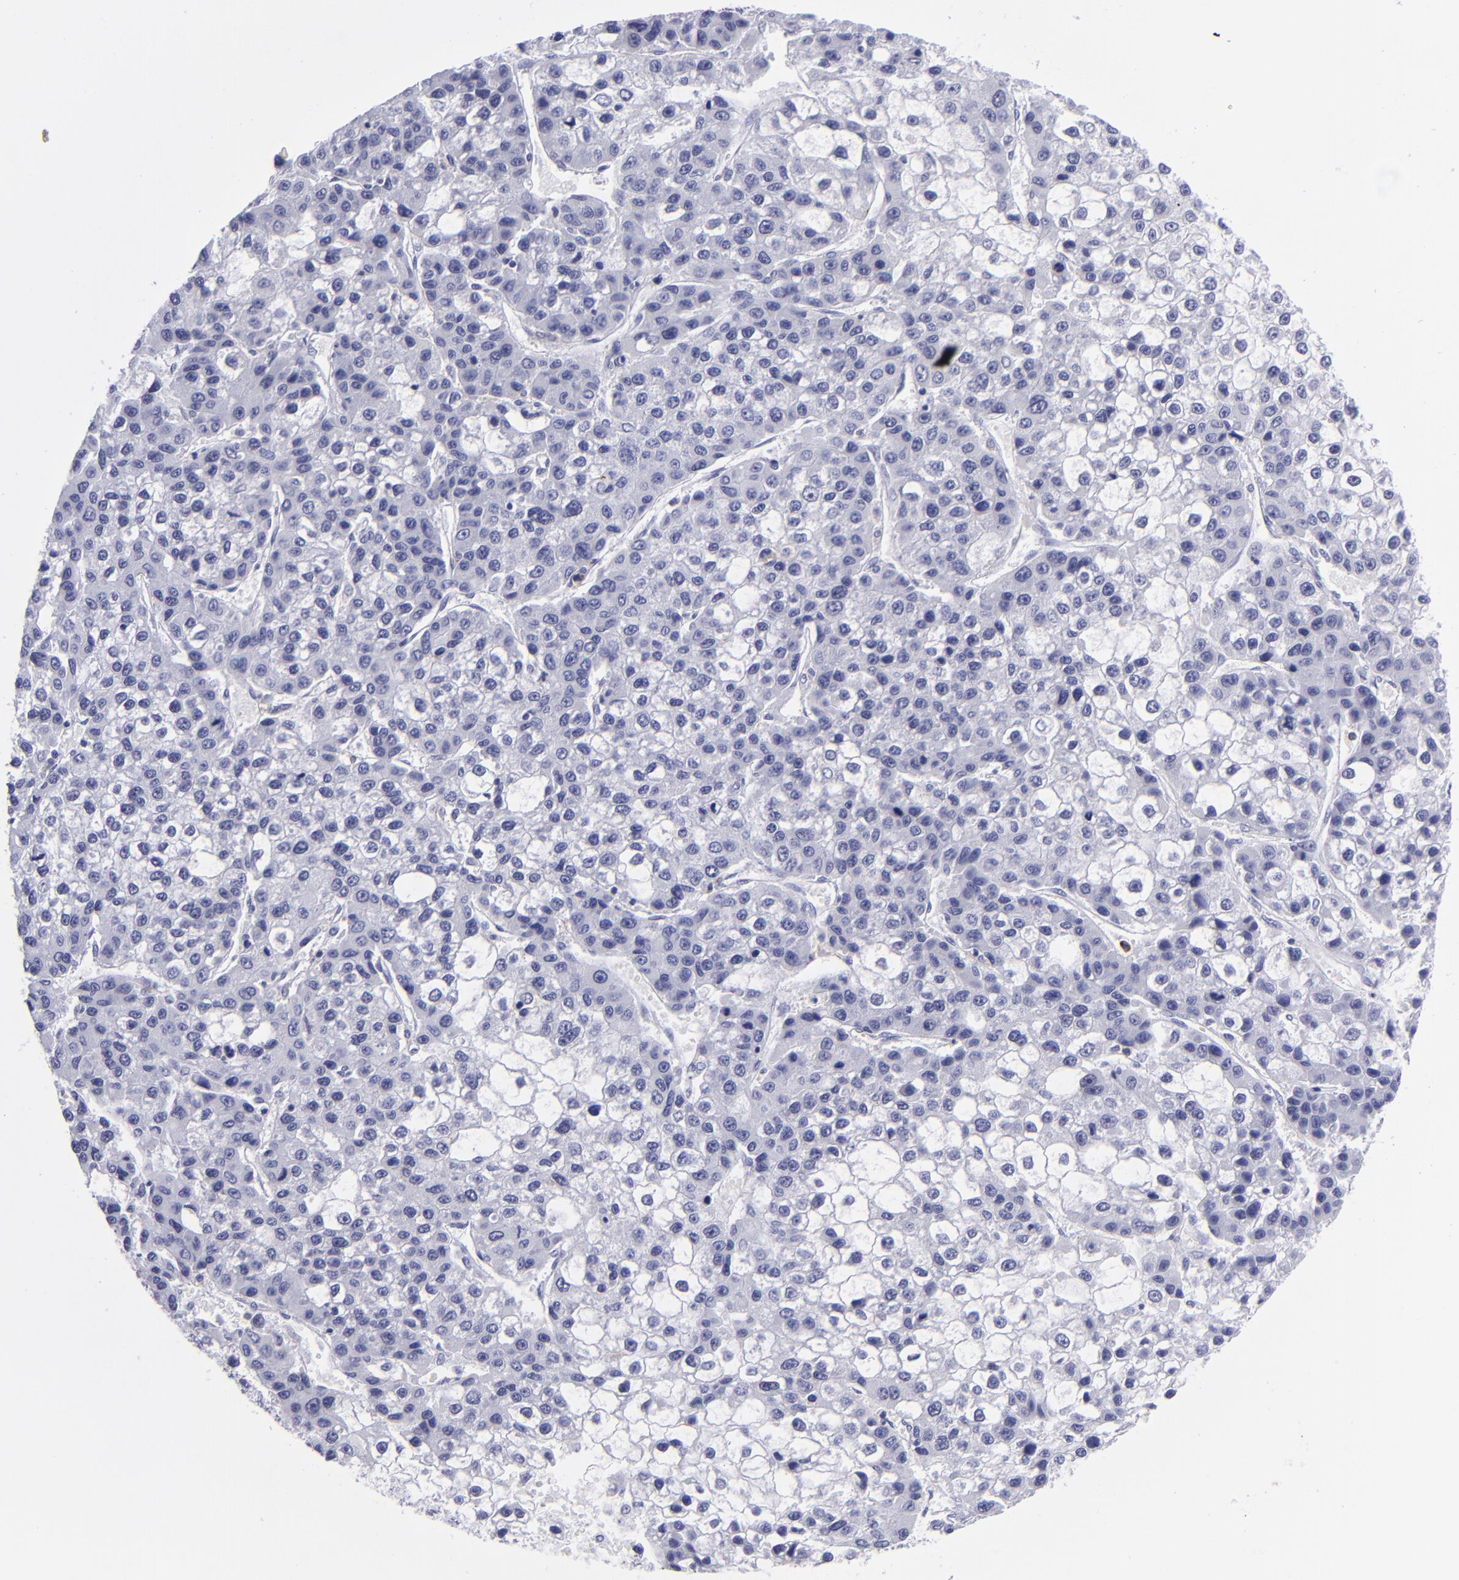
{"staining": {"intensity": "negative", "quantity": "none", "location": "none"}, "tissue": "liver cancer", "cell_type": "Tumor cells", "image_type": "cancer", "snomed": [{"axis": "morphology", "description": "Carcinoma, Hepatocellular, NOS"}, {"axis": "topography", "description": "Liver"}], "caption": "This is an immunohistochemistry (IHC) photomicrograph of liver cancer. There is no staining in tumor cells.", "gene": "SELPLG", "patient": {"sex": "female", "age": 66}}